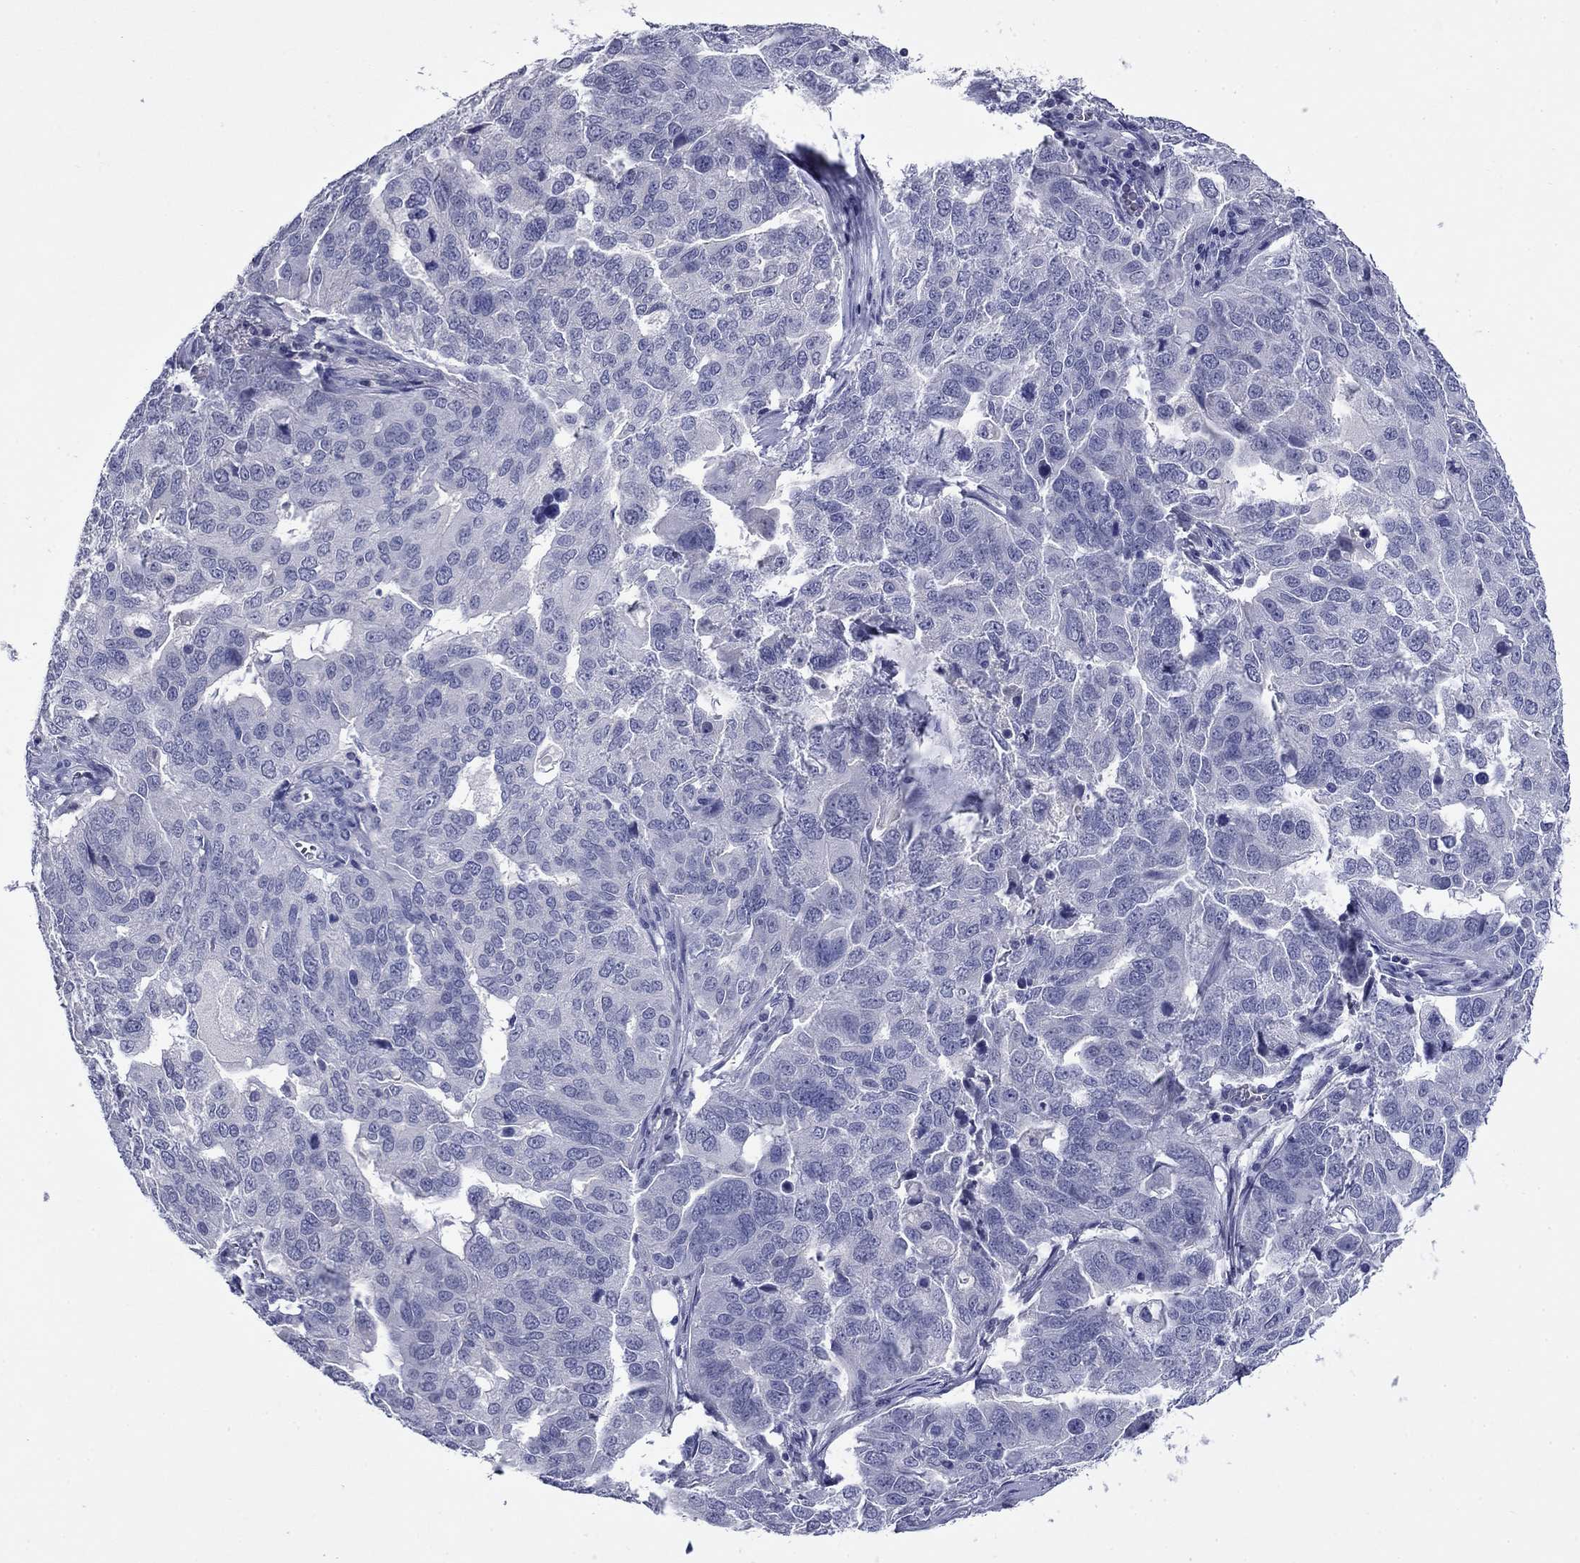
{"staining": {"intensity": "negative", "quantity": "none", "location": "none"}, "tissue": "ovarian cancer", "cell_type": "Tumor cells", "image_type": "cancer", "snomed": [{"axis": "morphology", "description": "Carcinoma, endometroid"}, {"axis": "topography", "description": "Soft tissue"}, {"axis": "topography", "description": "Ovary"}], "caption": "Immunohistochemistry (IHC) micrograph of neoplastic tissue: ovarian endometroid carcinoma stained with DAB (3,3'-diaminobenzidine) shows no significant protein expression in tumor cells. The staining was performed using DAB to visualize the protein expression in brown, while the nuclei were stained in blue with hematoxylin (Magnification: 20x).", "gene": "CFAP119", "patient": {"sex": "female", "age": 52}}